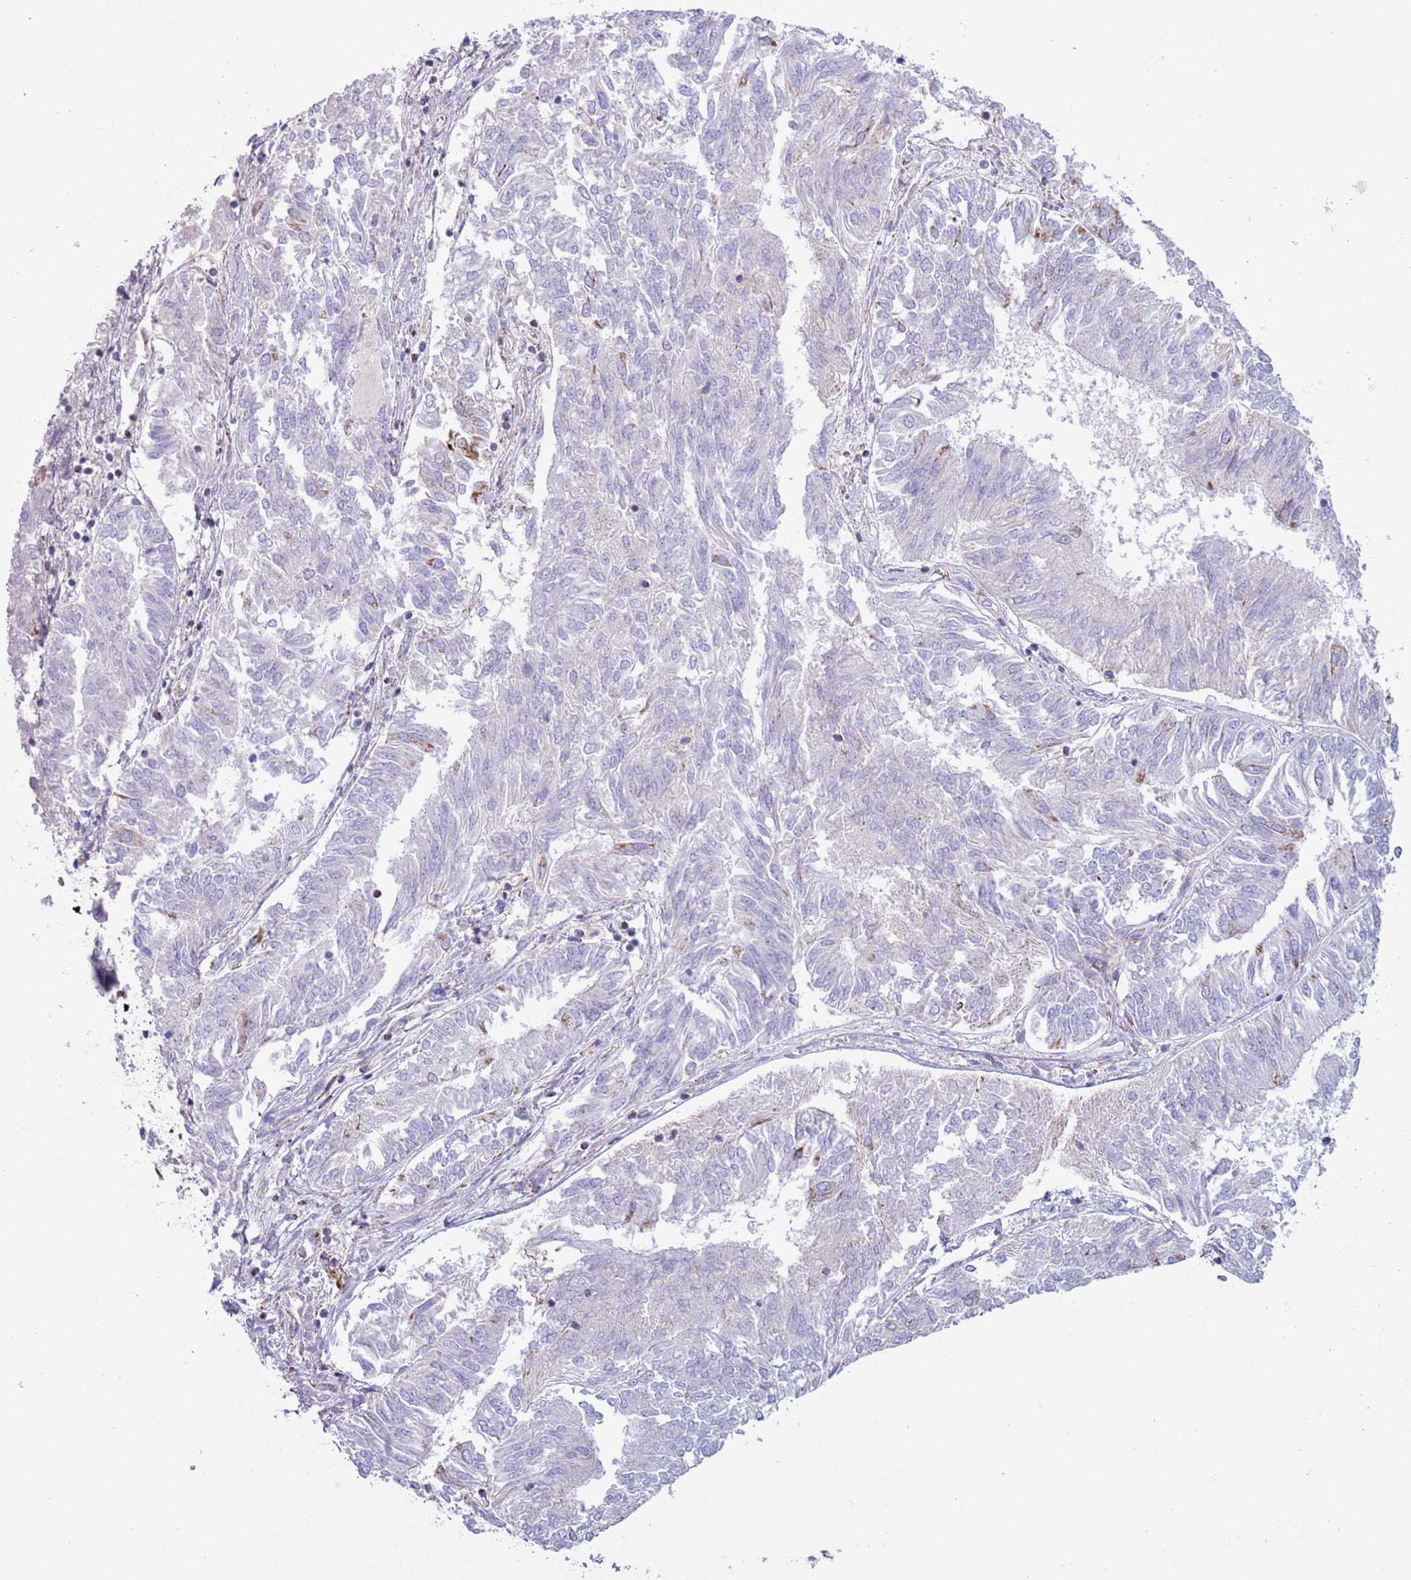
{"staining": {"intensity": "negative", "quantity": "none", "location": "none"}, "tissue": "endometrial cancer", "cell_type": "Tumor cells", "image_type": "cancer", "snomed": [{"axis": "morphology", "description": "Adenocarcinoma, NOS"}, {"axis": "topography", "description": "Endometrium"}], "caption": "This photomicrograph is of endometrial cancer (adenocarcinoma) stained with immunohistochemistry to label a protein in brown with the nuclei are counter-stained blue. There is no expression in tumor cells. The staining was performed using DAB (3,3'-diaminobenzidine) to visualize the protein expression in brown, while the nuclei were stained in blue with hematoxylin (Magnification: 20x).", "gene": "ATP6V1B1", "patient": {"sex": "female", "age": 58}}